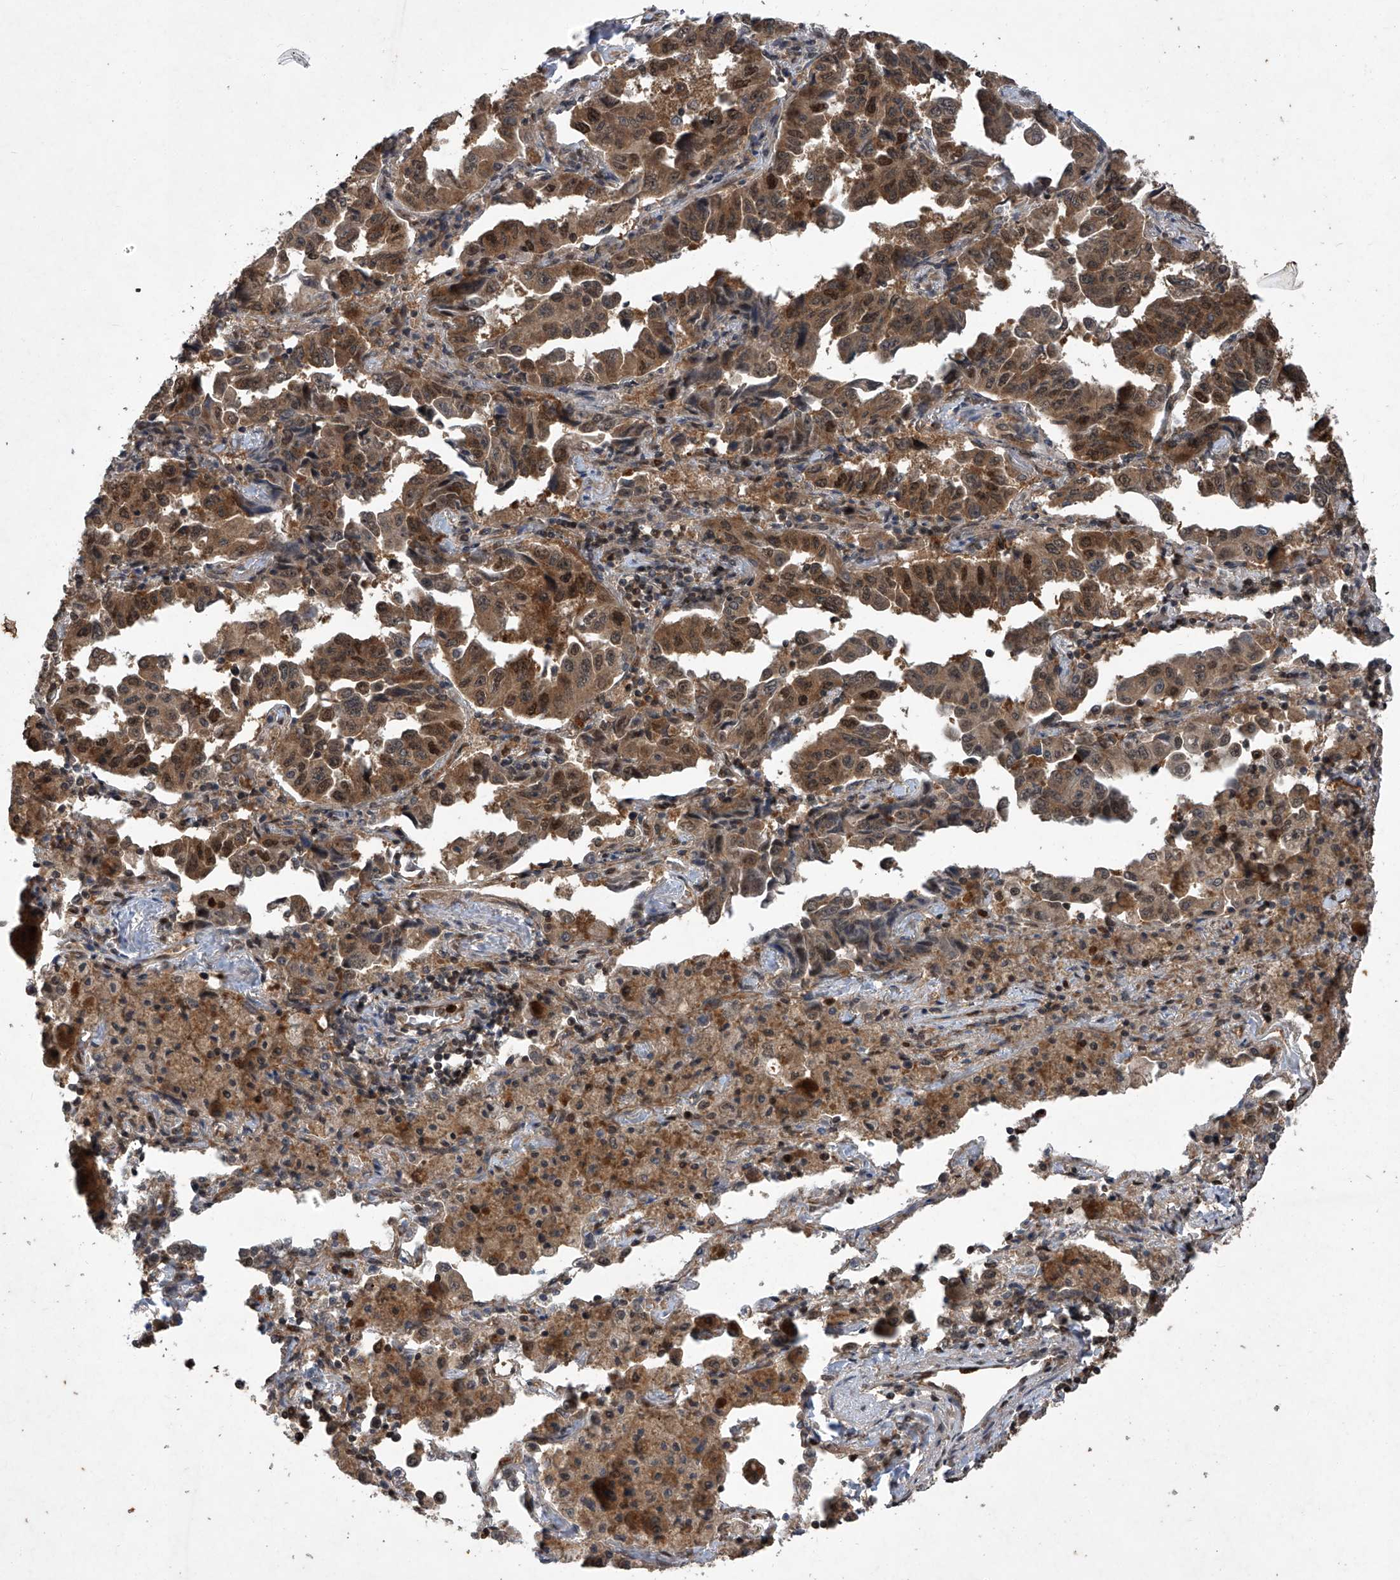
{"staining": {"intensity": "strong", "quantity": ">75%", "location": "cytoplasmic/membranous,nuclear"}, "tissue": "lung cancer", "cell_type": "Tumor cells", "image_type": "cancer", "snomed": [{"axis": "morphology", "description": "Adenocarcinoma, NOS"}, {"axis": "topography", "description": "Lung"}], "caption": "Adenocarcinoma (lung) was stained to show a protein in brown. There is high levels of strong cytoplasmic/membranous and nuclear staining in about >75% of tumor cells. The protein of interest is shown in brown color, while the nuclei are stained blue.", "gene": "TSNAX", "patient": {"sex": "female", "age": 51}}